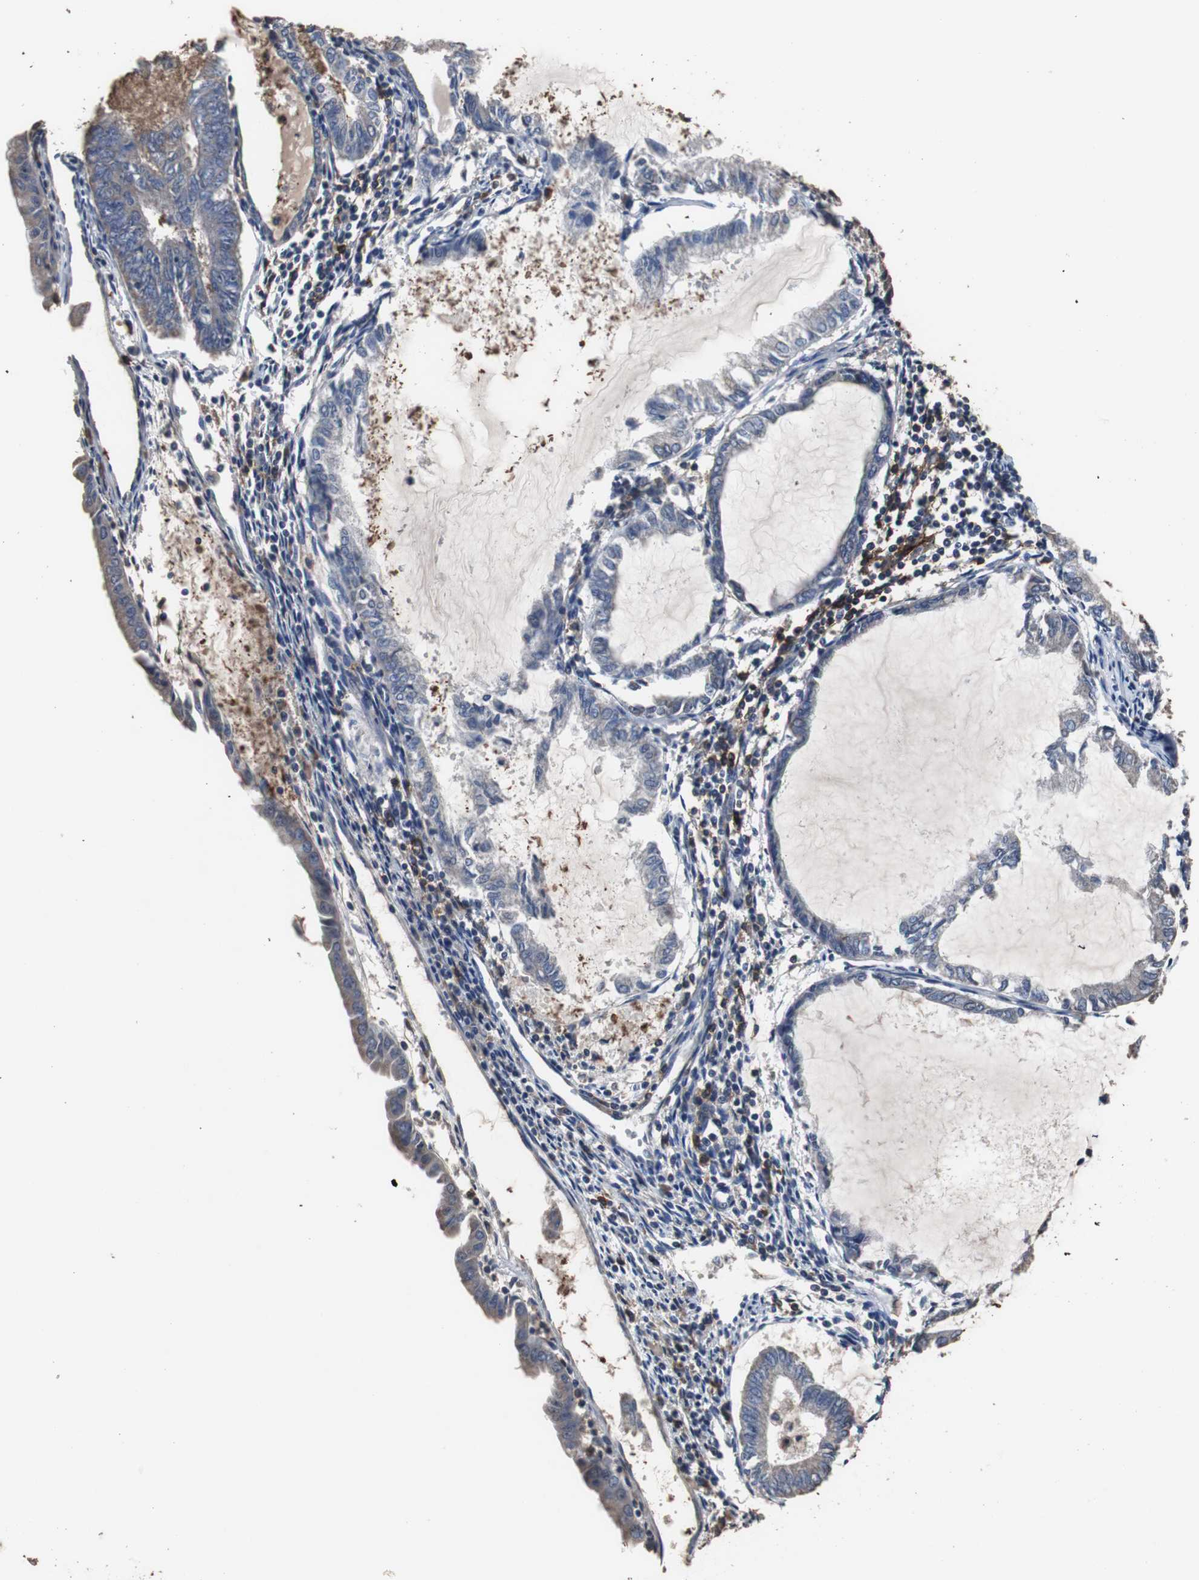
{"staining": {"intensity": "negative", "quantity": "none", "location": "none"}, "tissue": "endometrial cancer", "cell_type": "Tumor cells", "image_type": "cancer", "snomed": [{"axis": "morphology", "description": "Adenocarcinoma, NOS"}, {"axis": "topography", "description": "Endometrium"}], "caption": "IHC photomicrograph of neoplastic tissue: endometrial cancer (adenocarcinoma) stained with DAB shows no significant protein expression in tumor cells.", "gene": "SCIMP", "patient": {"sex": "female", "age": 86}}